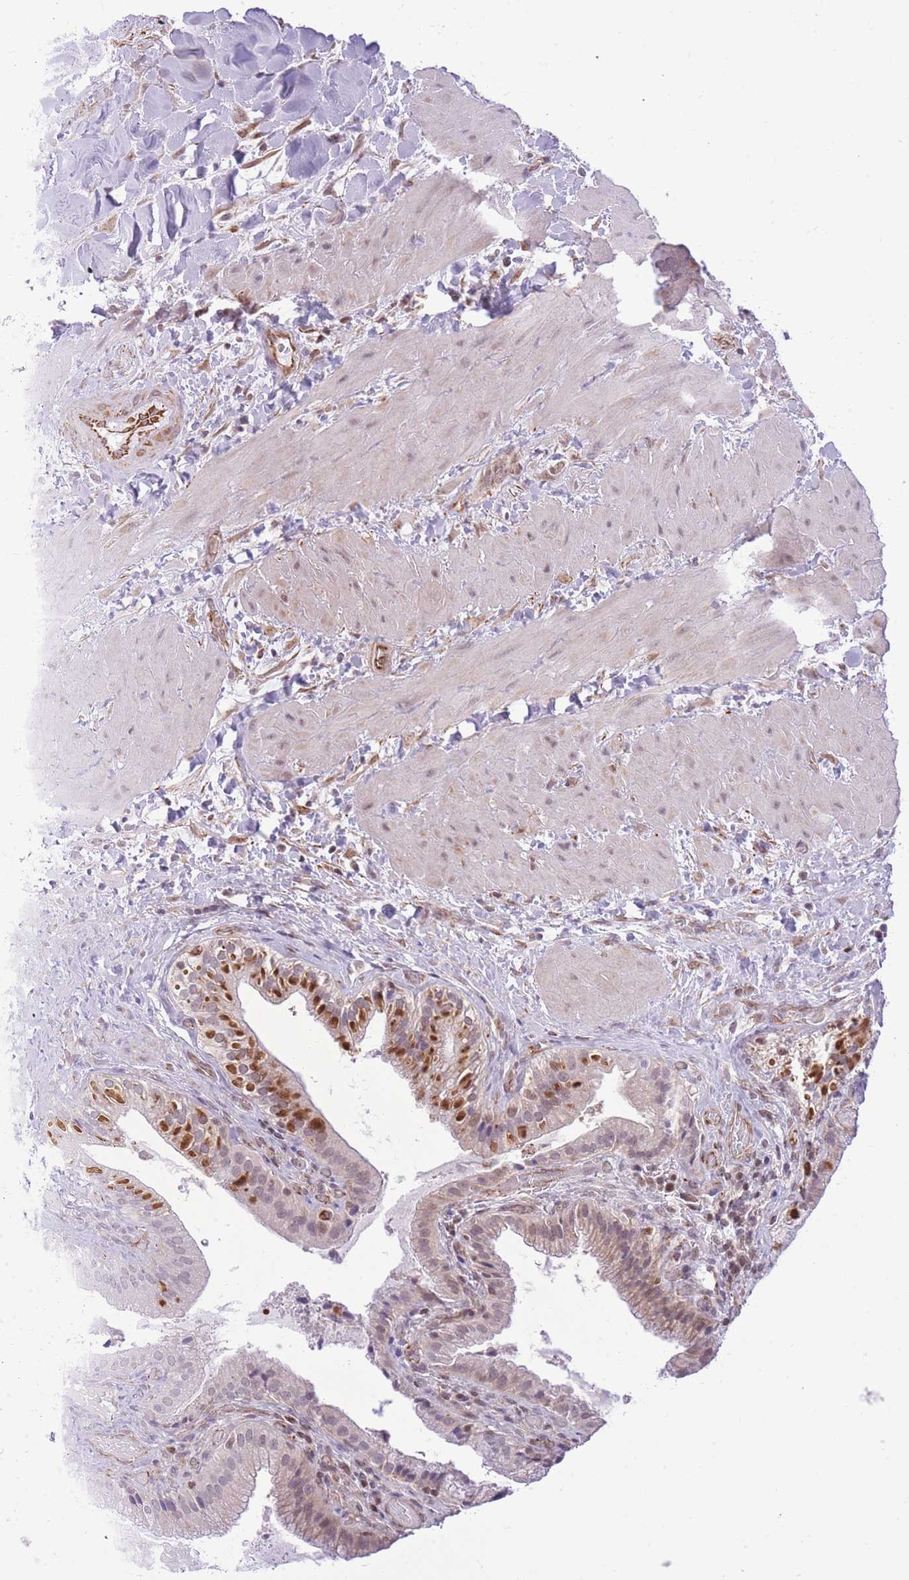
{"staining": {"intensity": "moderate", "quantity": "<25%", "location": "cytoplasmic/membranous"}, "tissue": "gallbladder", "cell_type": "Glandular cells", "image_type": "normal", "snomed": [{"axis": "morphology", "description": "Normal tissue, NOS"}, {"axis": "topography", "description": "Gallbladder"}], "caption": "Immunohistochemistry histopathology image of normal gallbladder stained for a protein (brown), which reveals low levels of moderate cytoplasmic/membranous staining in about <25% of glandular cells.", "gene": "ELL", "patient": {"sex": "male", "age": 24}}